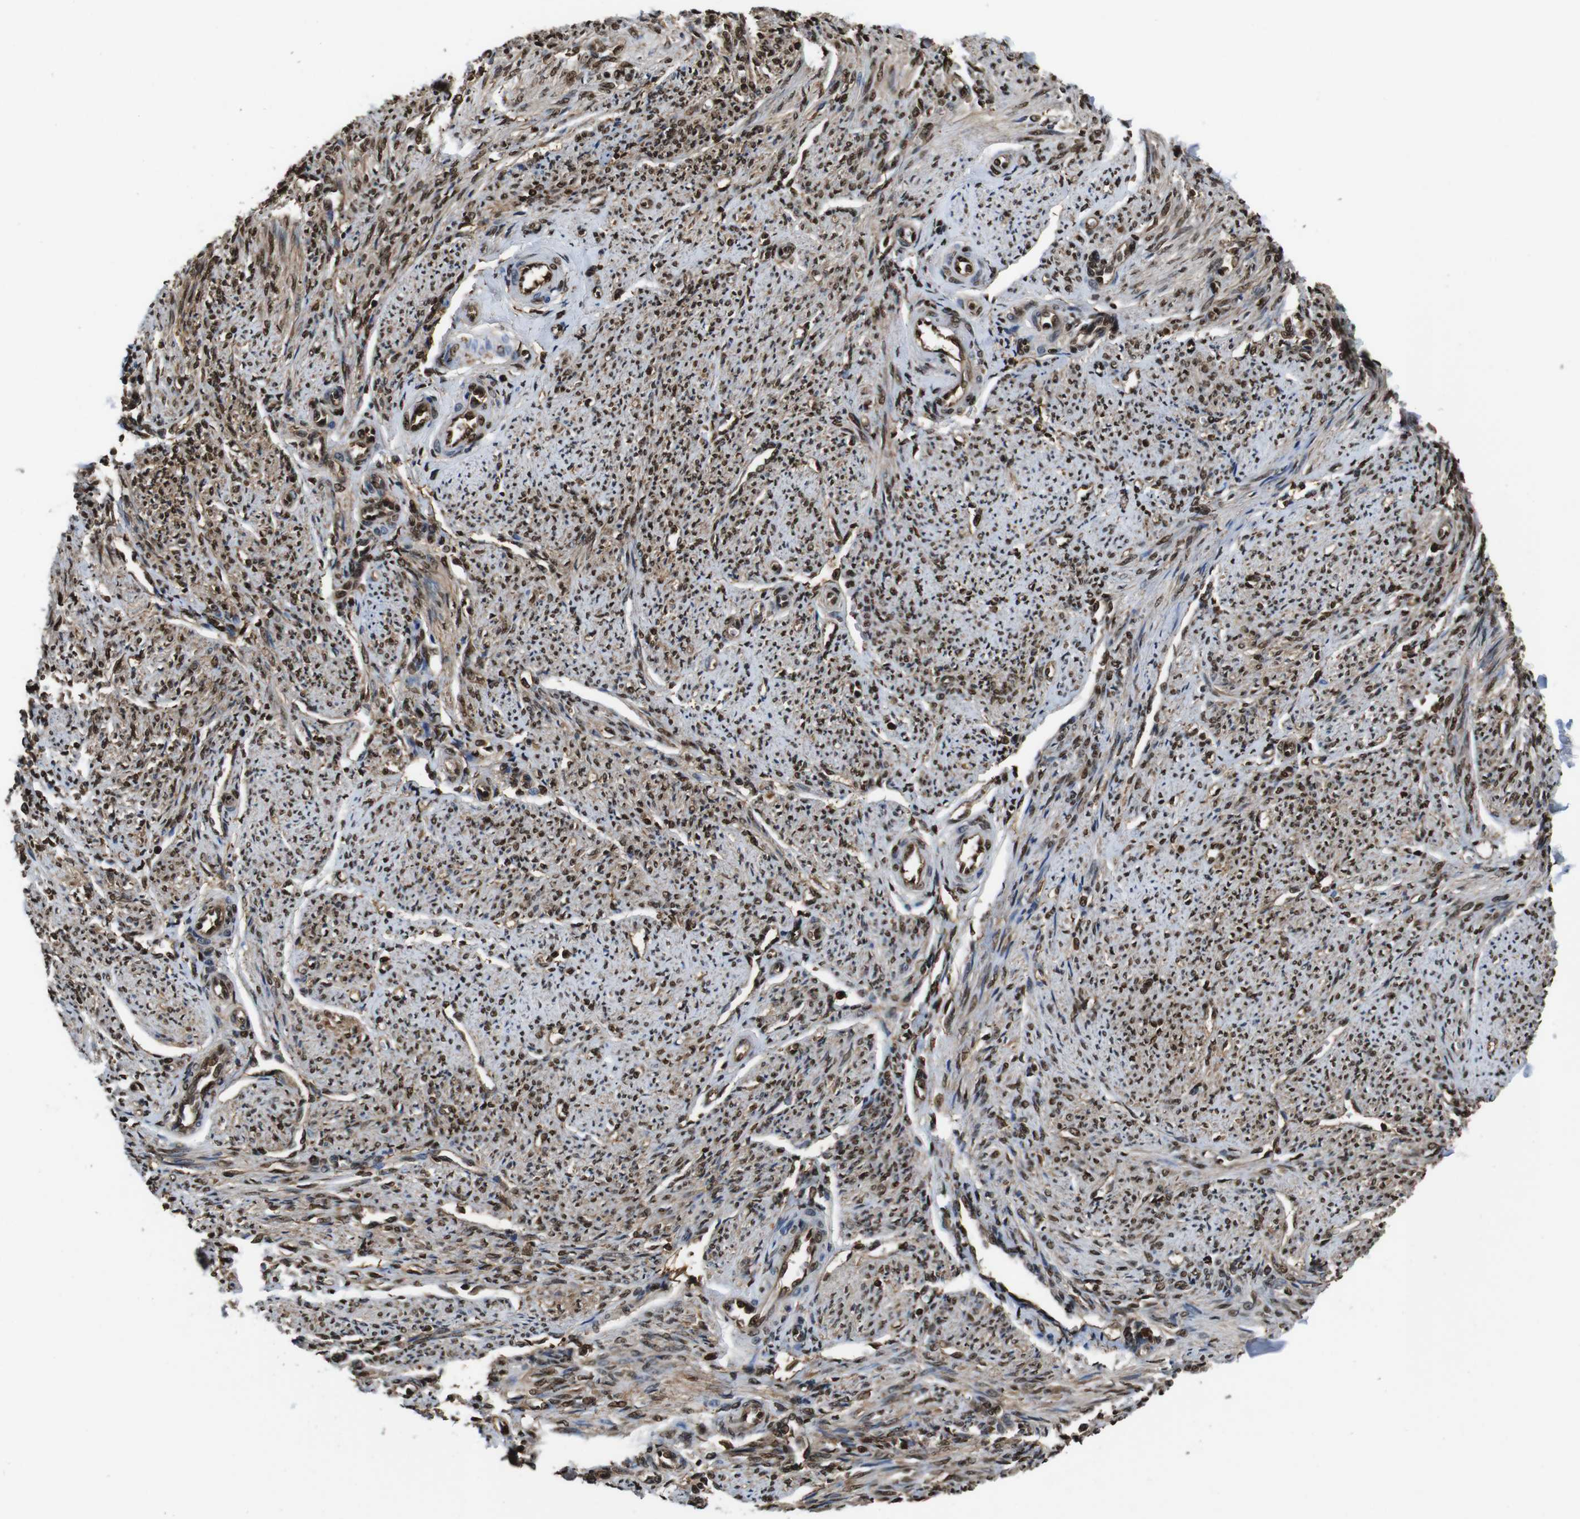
{"staining": {"intensity": "moderate", "quantity": ">75%", "location": "cytoplasmic/membranous,nuclear"}, "tissue": "smooth muscle", "cell_type": "Smooth muscle cells", "image_type": "normal", "snomed": [{"axis": "morphology", "description": "Normal tissue, NOS"}, {"axis": "topography", "description": "Smooth muscle"}], "caption": "An immunohistochemistry (IHC) micrograph of normal tissue is shown. Protein staining in brown highlights moderate cytoplasmic/membranous,nuclear positivity in smooth muscle within smooth muscle cells.", "gene": "VCP", "patient": {"sex": "female", "age": 65}}